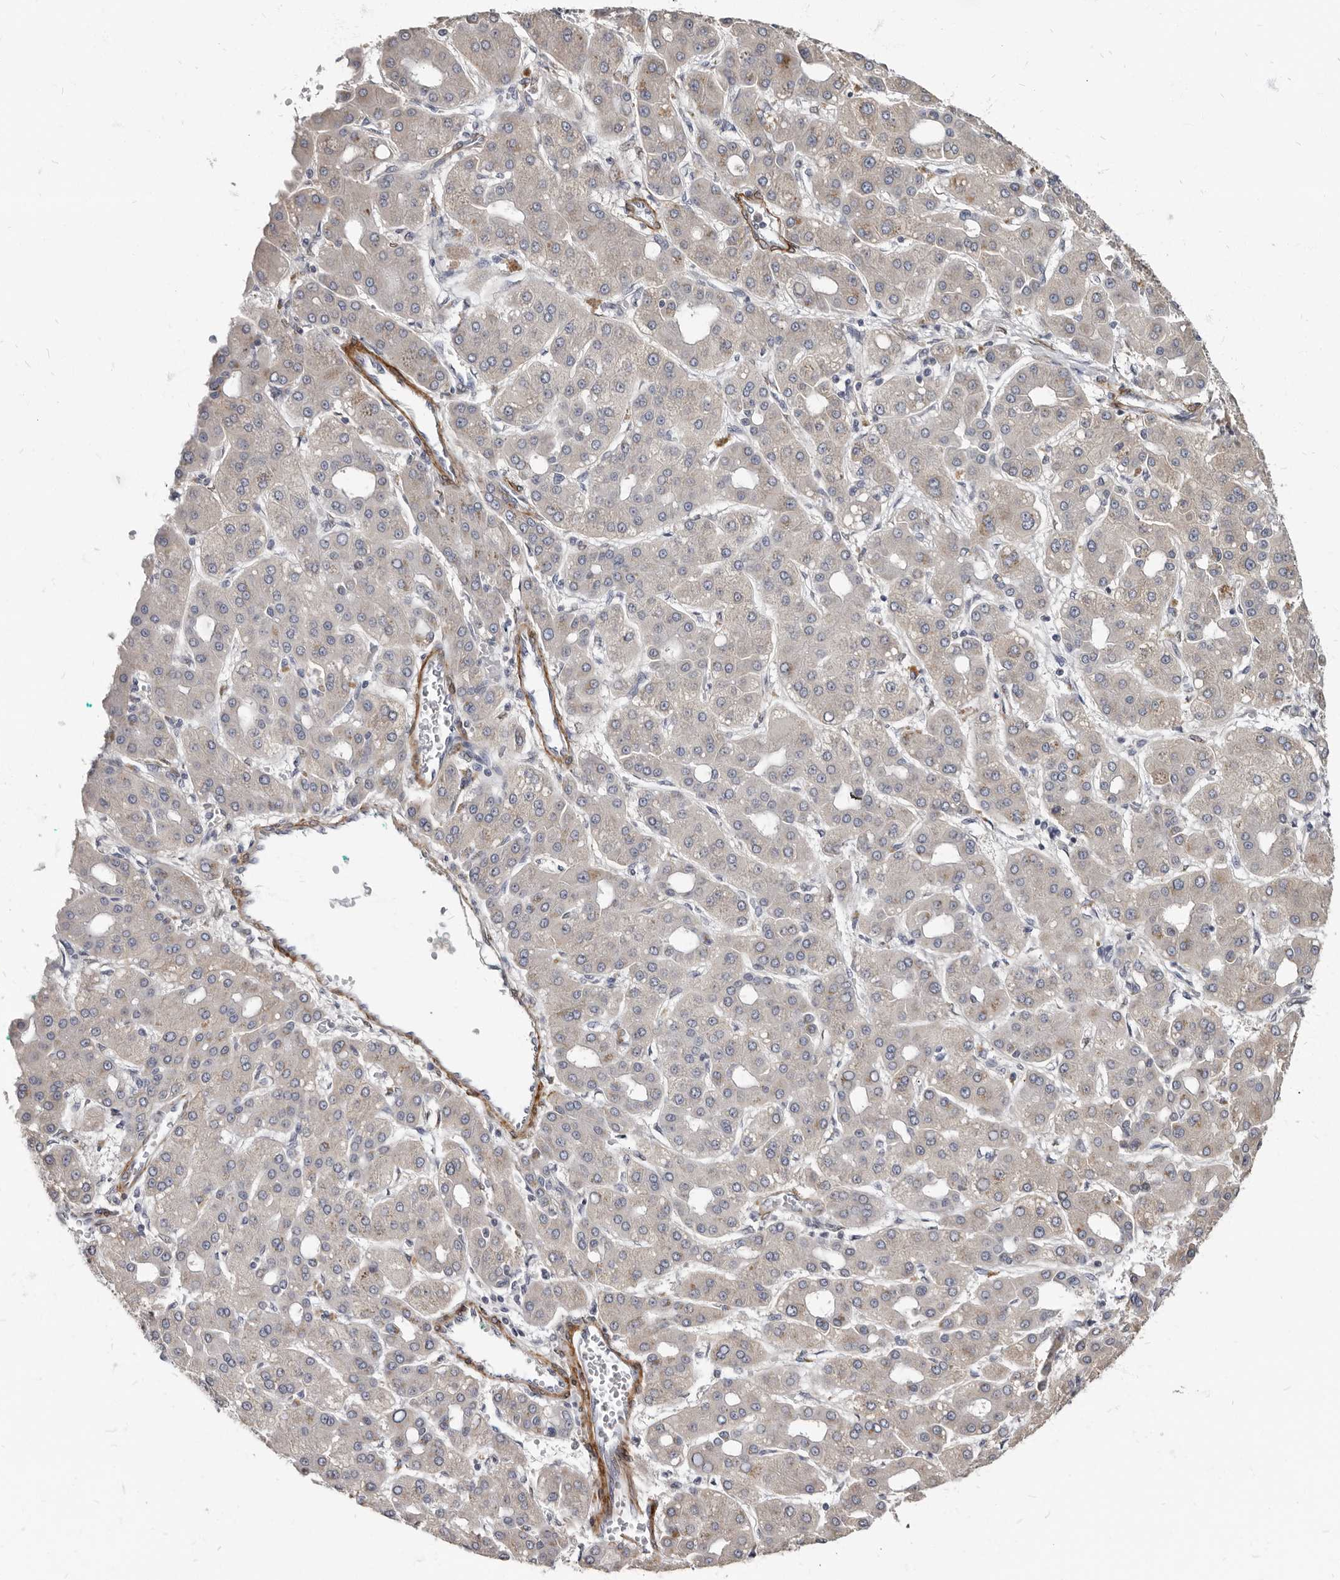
{"staining": {"intensity": "moderate", "quantity": "<25%", "location": "cytoplasmic/membranous"}, "tissue": "liver cancer", "cell_type": "Tumor cells", "image_type": "cancer", "snomed": [{"axis": "morphology", "description": "Carcinoma, Hepatocellular, NOS"}, {"axis": "topography", "description": "Liver"}], "caption": "Immunohistochemistry (IHC) histopathology image of neoplastic tissue: liver cancer stained using immunohistochemistry exhibits low levels of moderate protein expression localized specifically in the cytoplasmic/membranous of tumor cells, appearing as a cytoplasmic/membranous brown color.", "gene": "MRGPRF", "patient": {"sex": "male", "age": 65}}